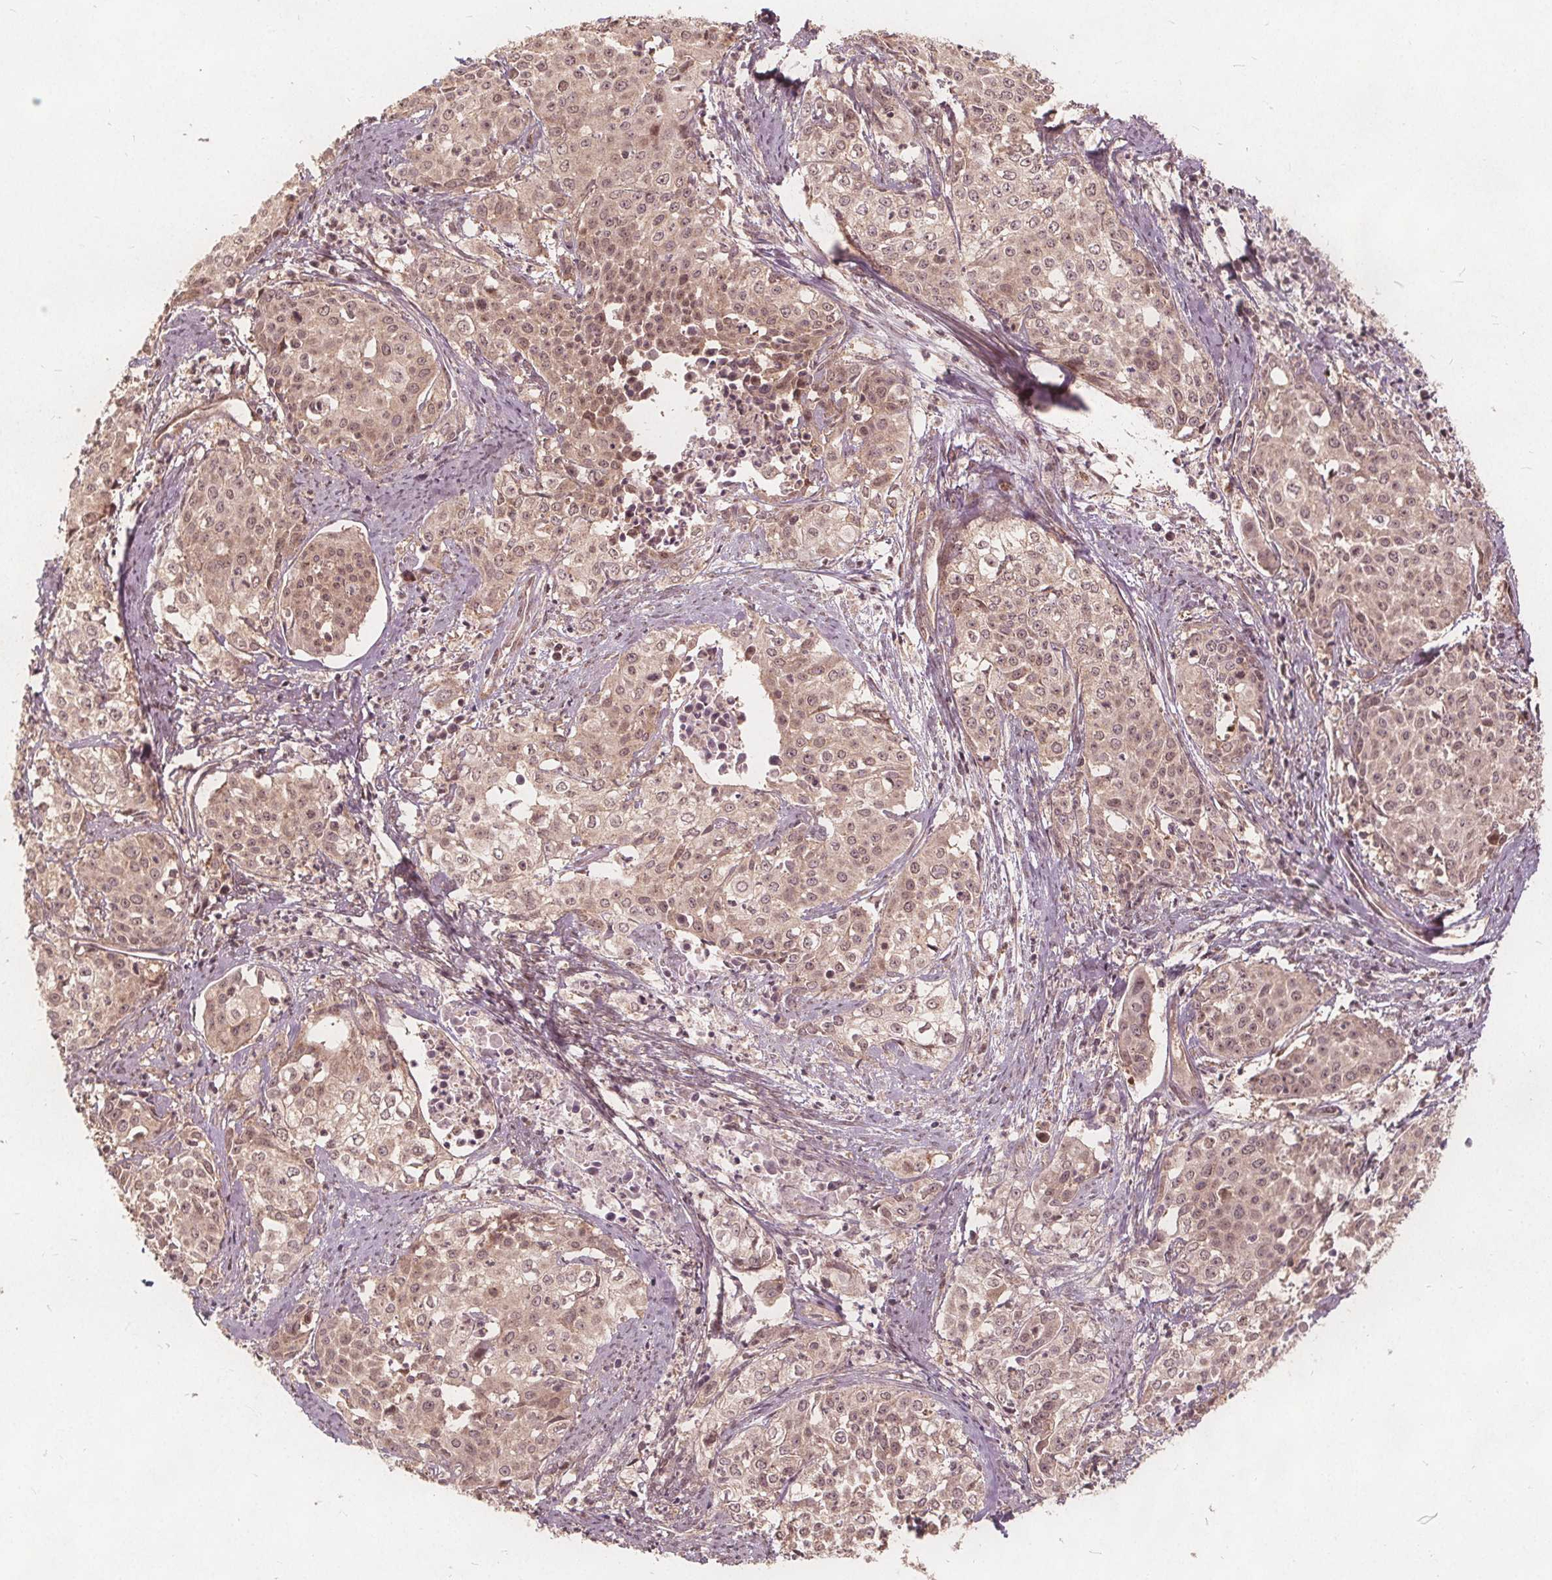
{"staining": {"intensity": "moderate", "quantity": ">75%", "location": "nuclear"}, "tissue": "cervical cancer", "cell_type": "Tumor cells", "image_type": "cancer", "snomed": [{"axis": "morphology", "description": "Squamous cell carcinoma, NOS"}, {"axis": "topography", "description": "Cervix"}], "caption": "A medium amount of moderate nuclear positivity is seen in about >75% of tumor cells in squamous cell carcinoma (cervical) tissue.", "gene": "PPP1CB", "patient": {"sex": "female", "age": 39}}